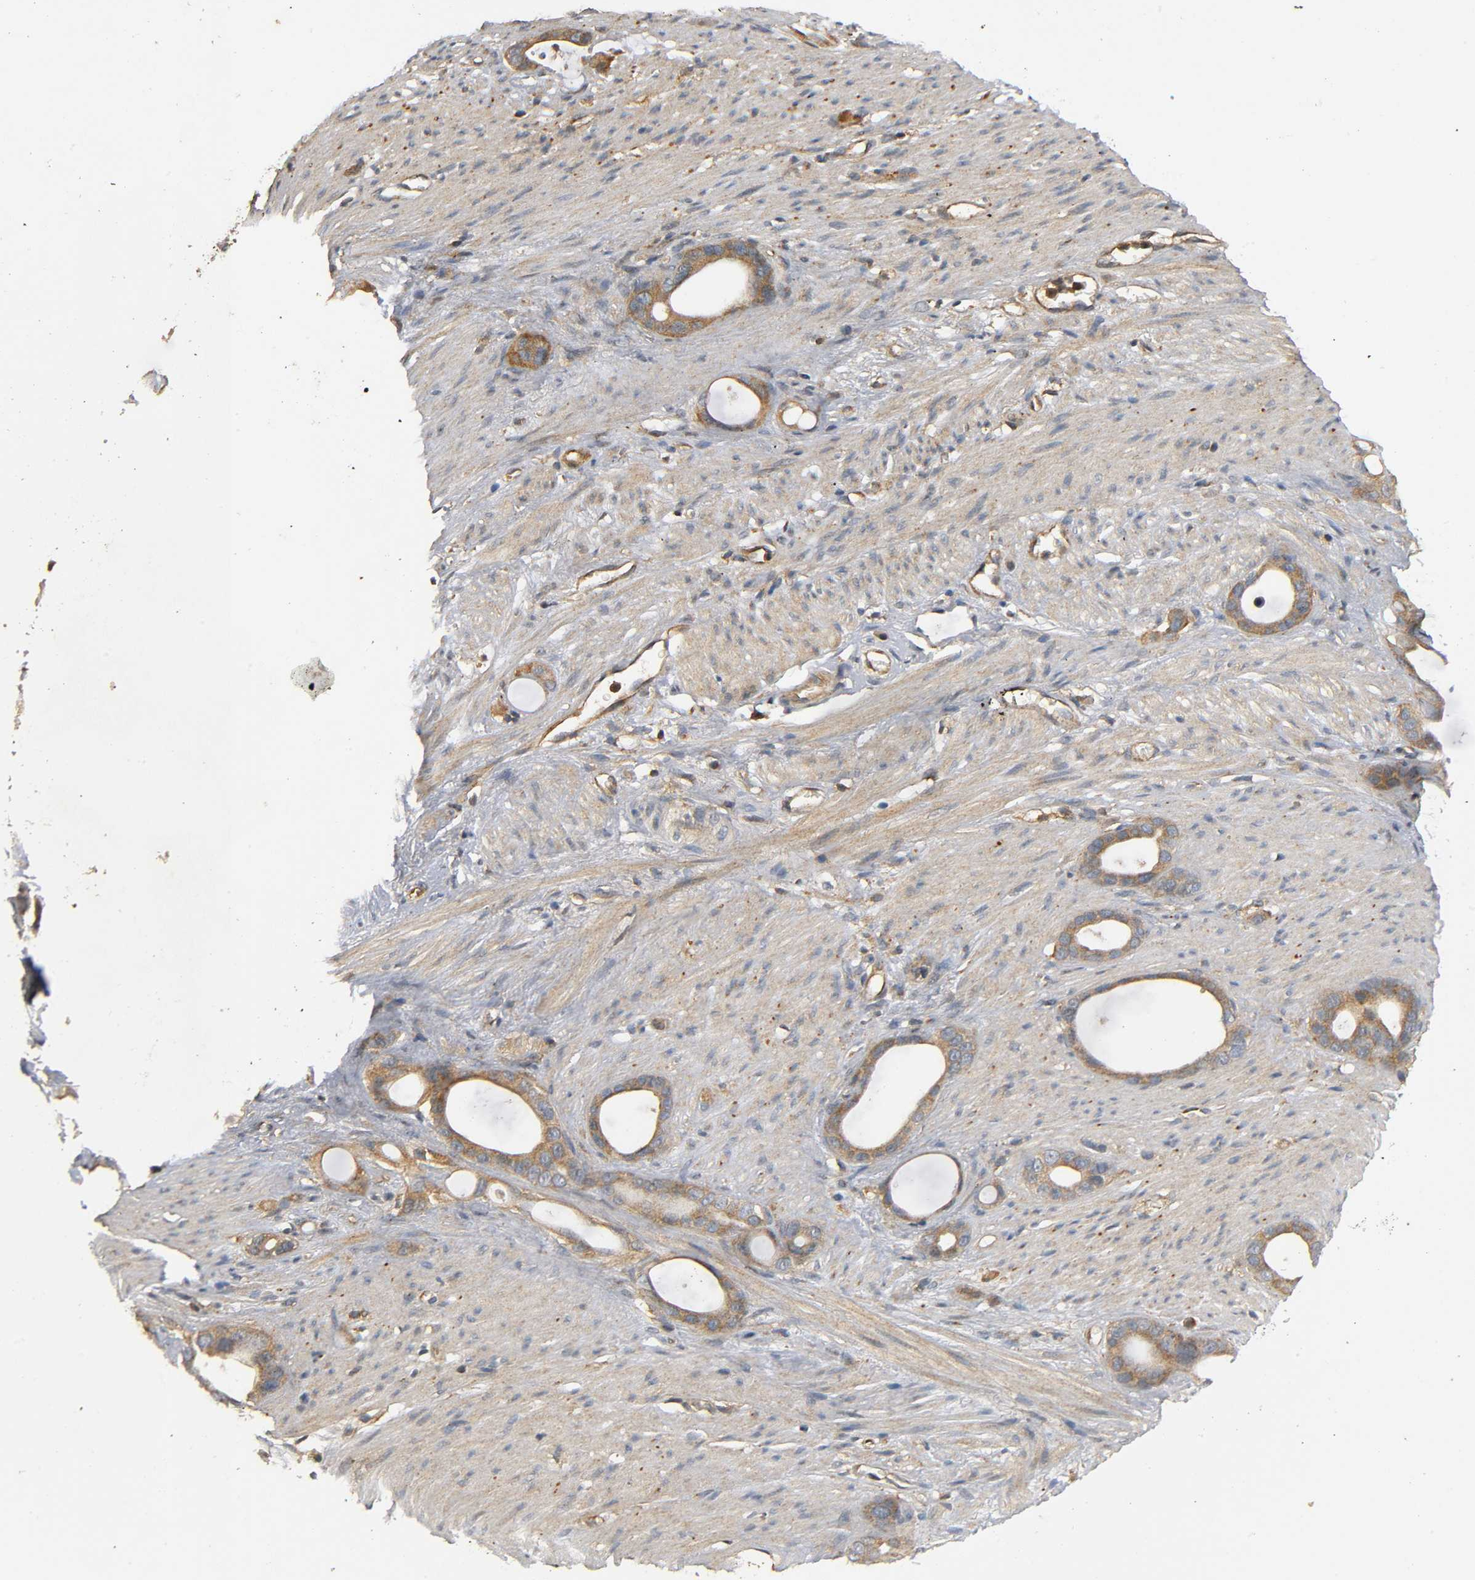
{"staining": {"intensity": "moderate", "quantity": ">75%", "location": "cytoplasmic/membranous"}, "tissue": "stomach cancer", "cell_type": "Tumor cells", "image_type": "cancer", "snomed": [{"axis": "morphology", "description": "Adenocarcinoma, NOS"}, {"axis": "topography", "description": "Stomach"}], "caption": "Human stomach adenocarcinoma stained with a protein marker exhibits moderate staining in tumor cells.", "gene": "IKBKB", "patient": {"sex": "female", "age": 75}}